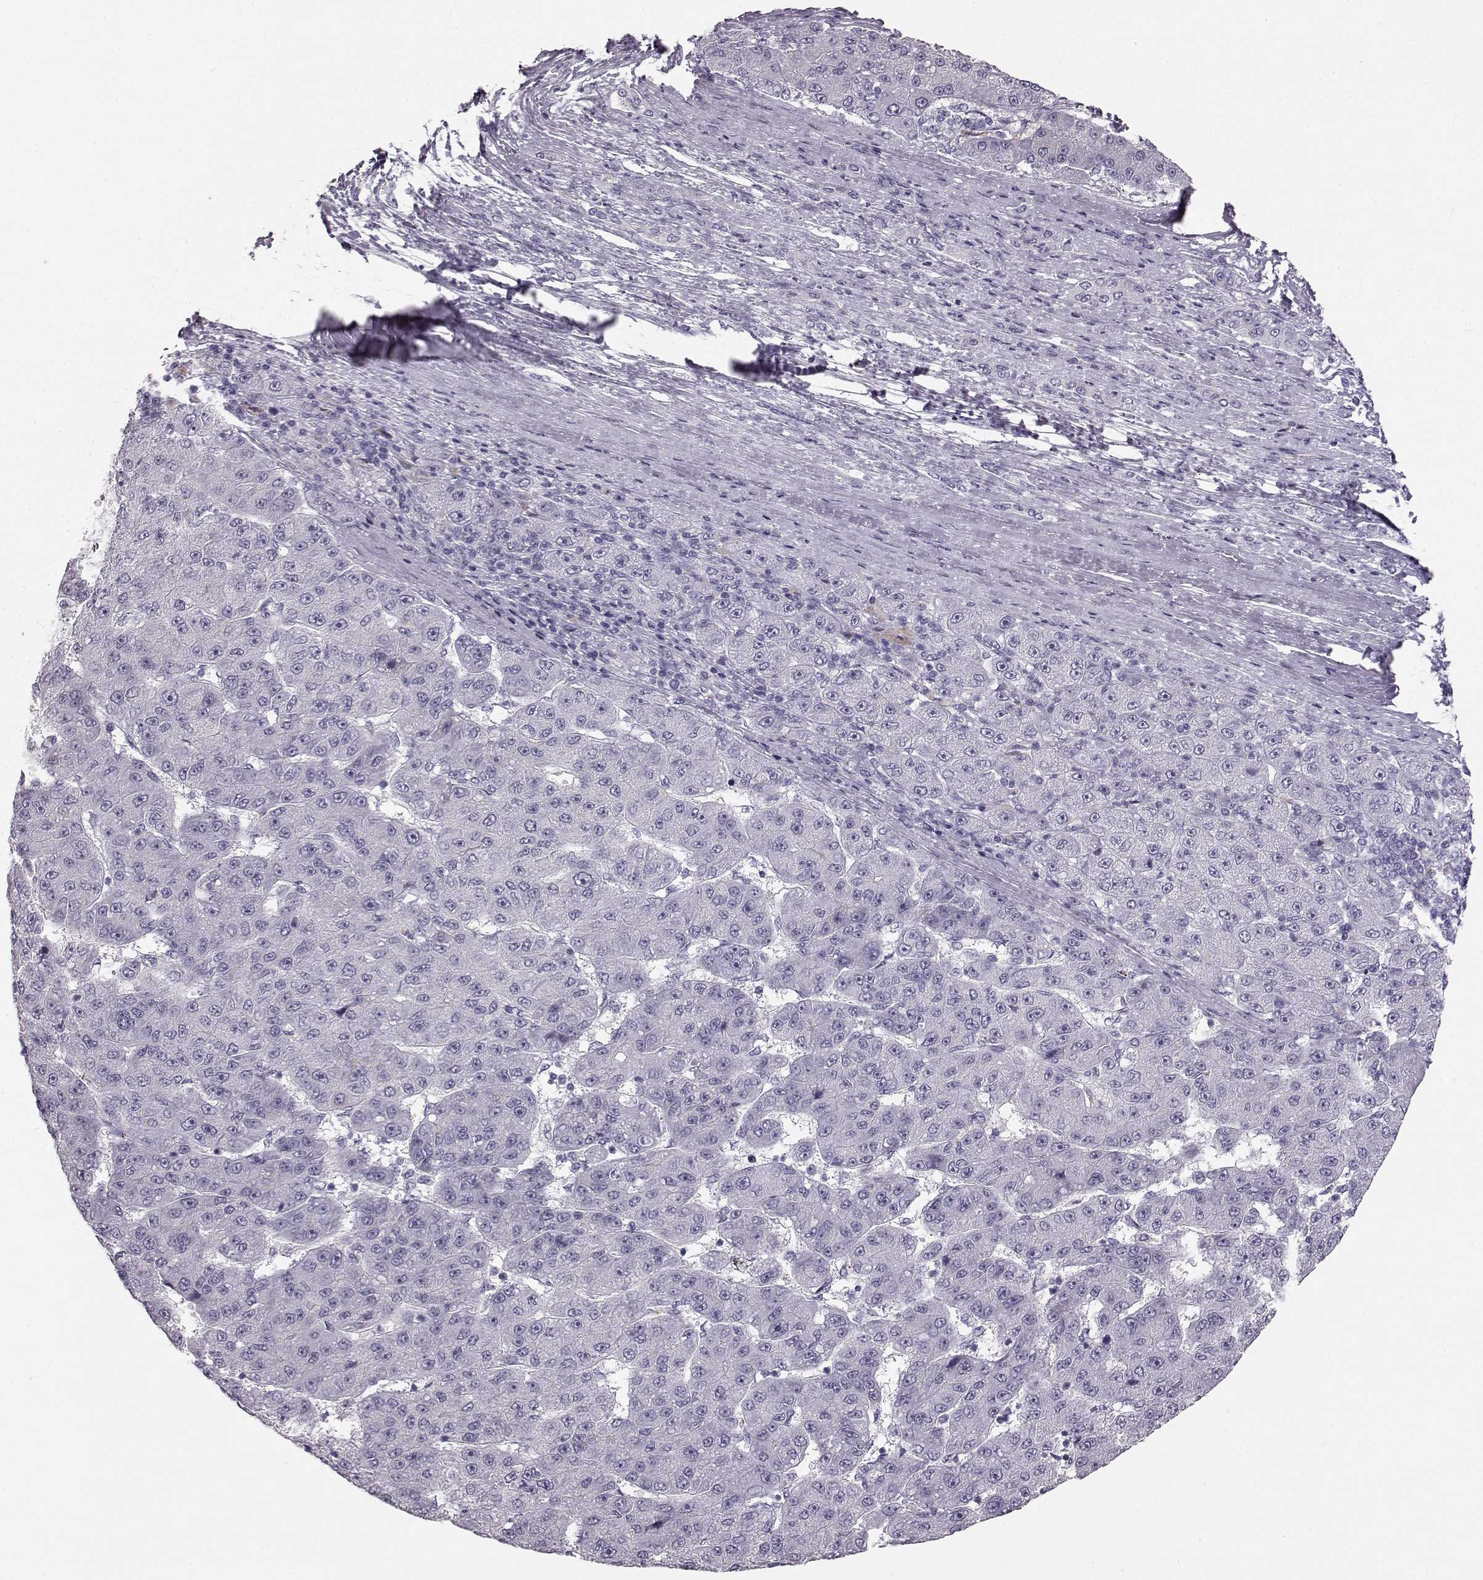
{"staining": {"intensity": "negative", "quantity": "none", "location": "none"}, "tissue": "liver cancer", "cell_type": "Tumor cells", "image_type": "cancer", "snomed": [{"axis": "morphology", "description": "Carcinoma, Hepatocellular, NOS"}, {"axis": "topography", "description": "Liver"}], "caption": "Micrograph shows no protein staining in tumor cells of liver hepatocellular carcinoma tissue.", "gene": "BFSP2", "patient": {"sex": "male", "age": 67}}